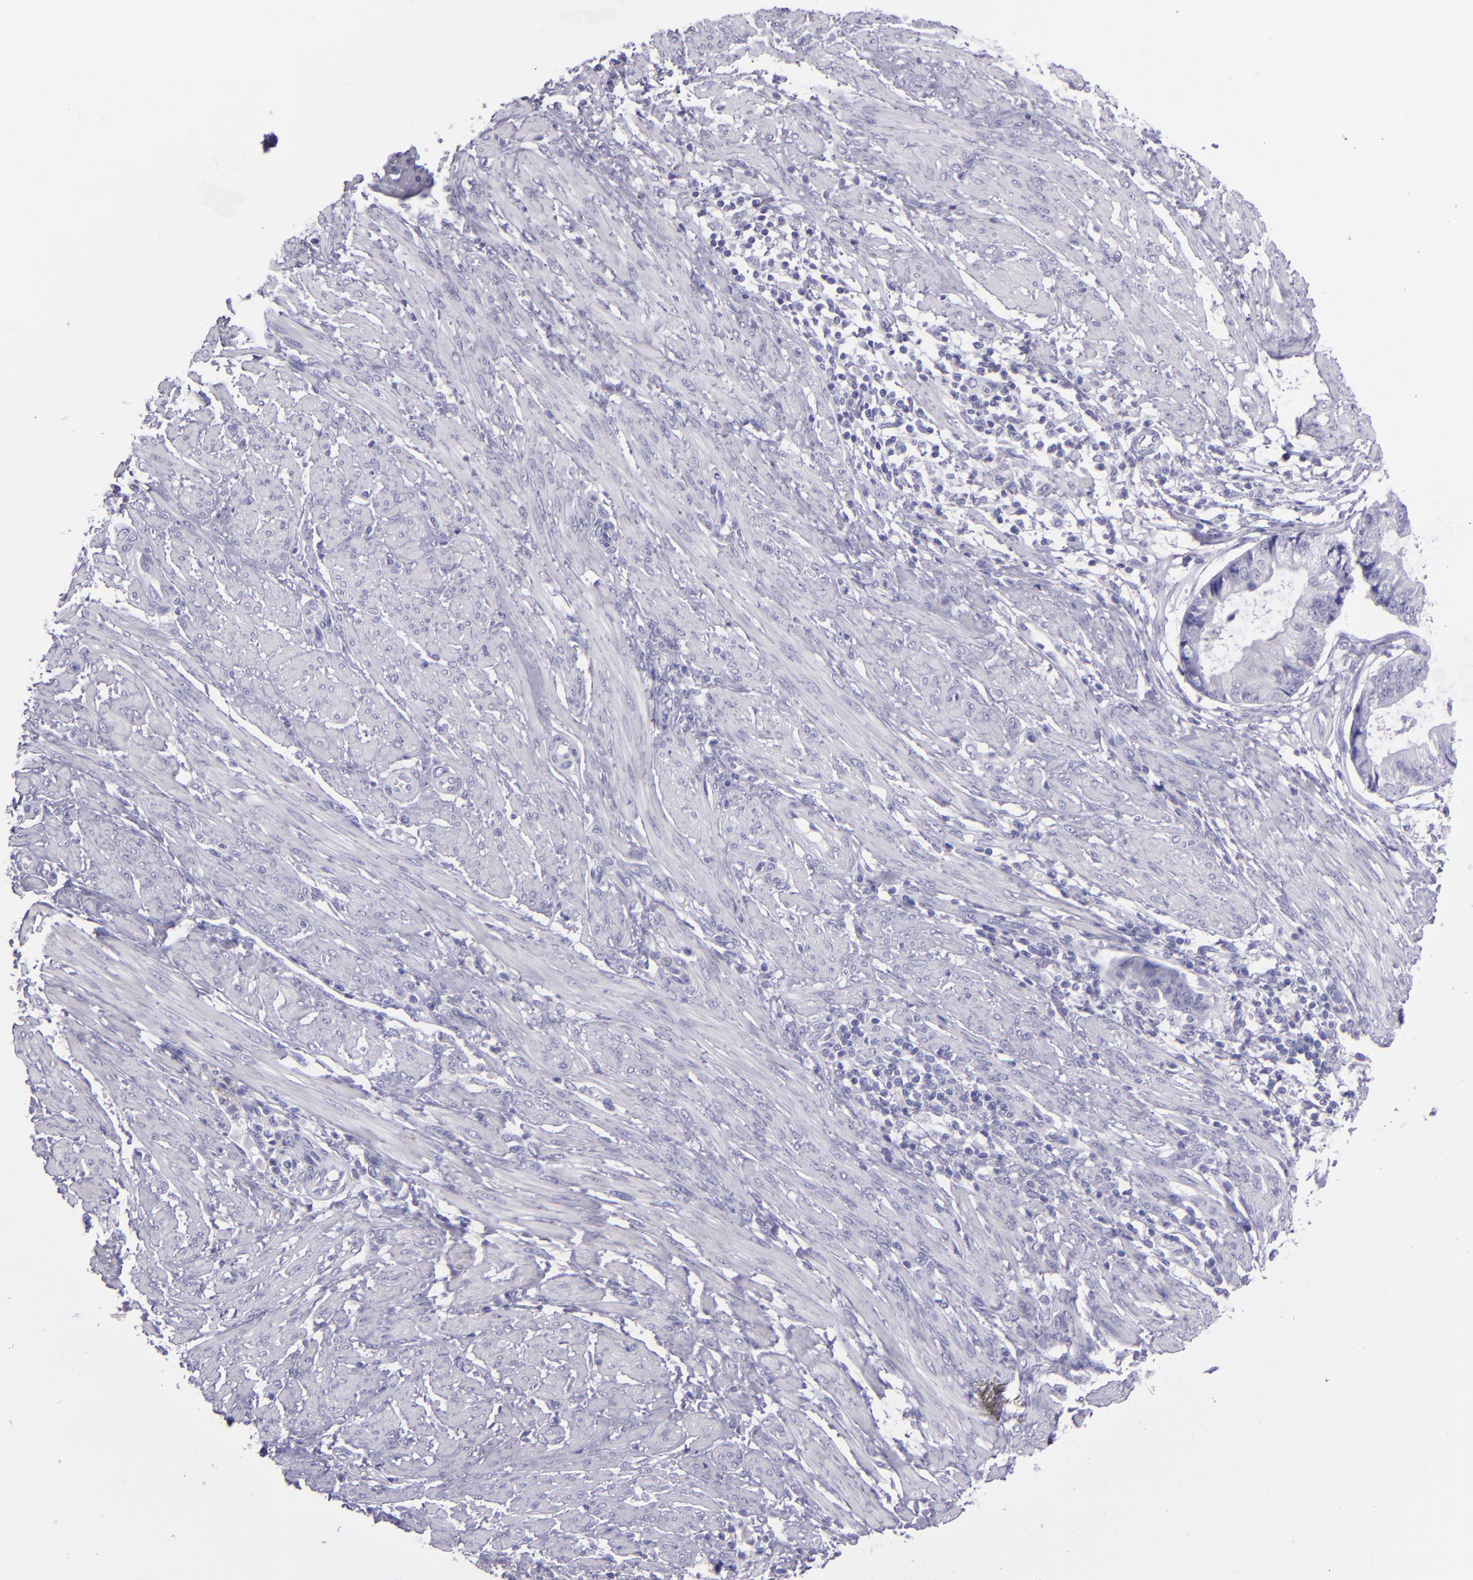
{"staining": {"intensity": "negative", "quantity": "none", "location": "none"}, "tissue": "endometrial cancer", "cell_type": "Tumor cells", "image_type": "cancer", "snomed": [{"axis": "morphology", "description": "Adenocarcinoma, NOS"}, {"axis": "topography", "description": "Endometrium"}], "caption": "An image of endometrial cancer (adenocarcinoma) stained for a protein exhibits no brown staining in tumor cells.", "gene": "TNNT3", "patient": {"sex": "female", "age": 63}}